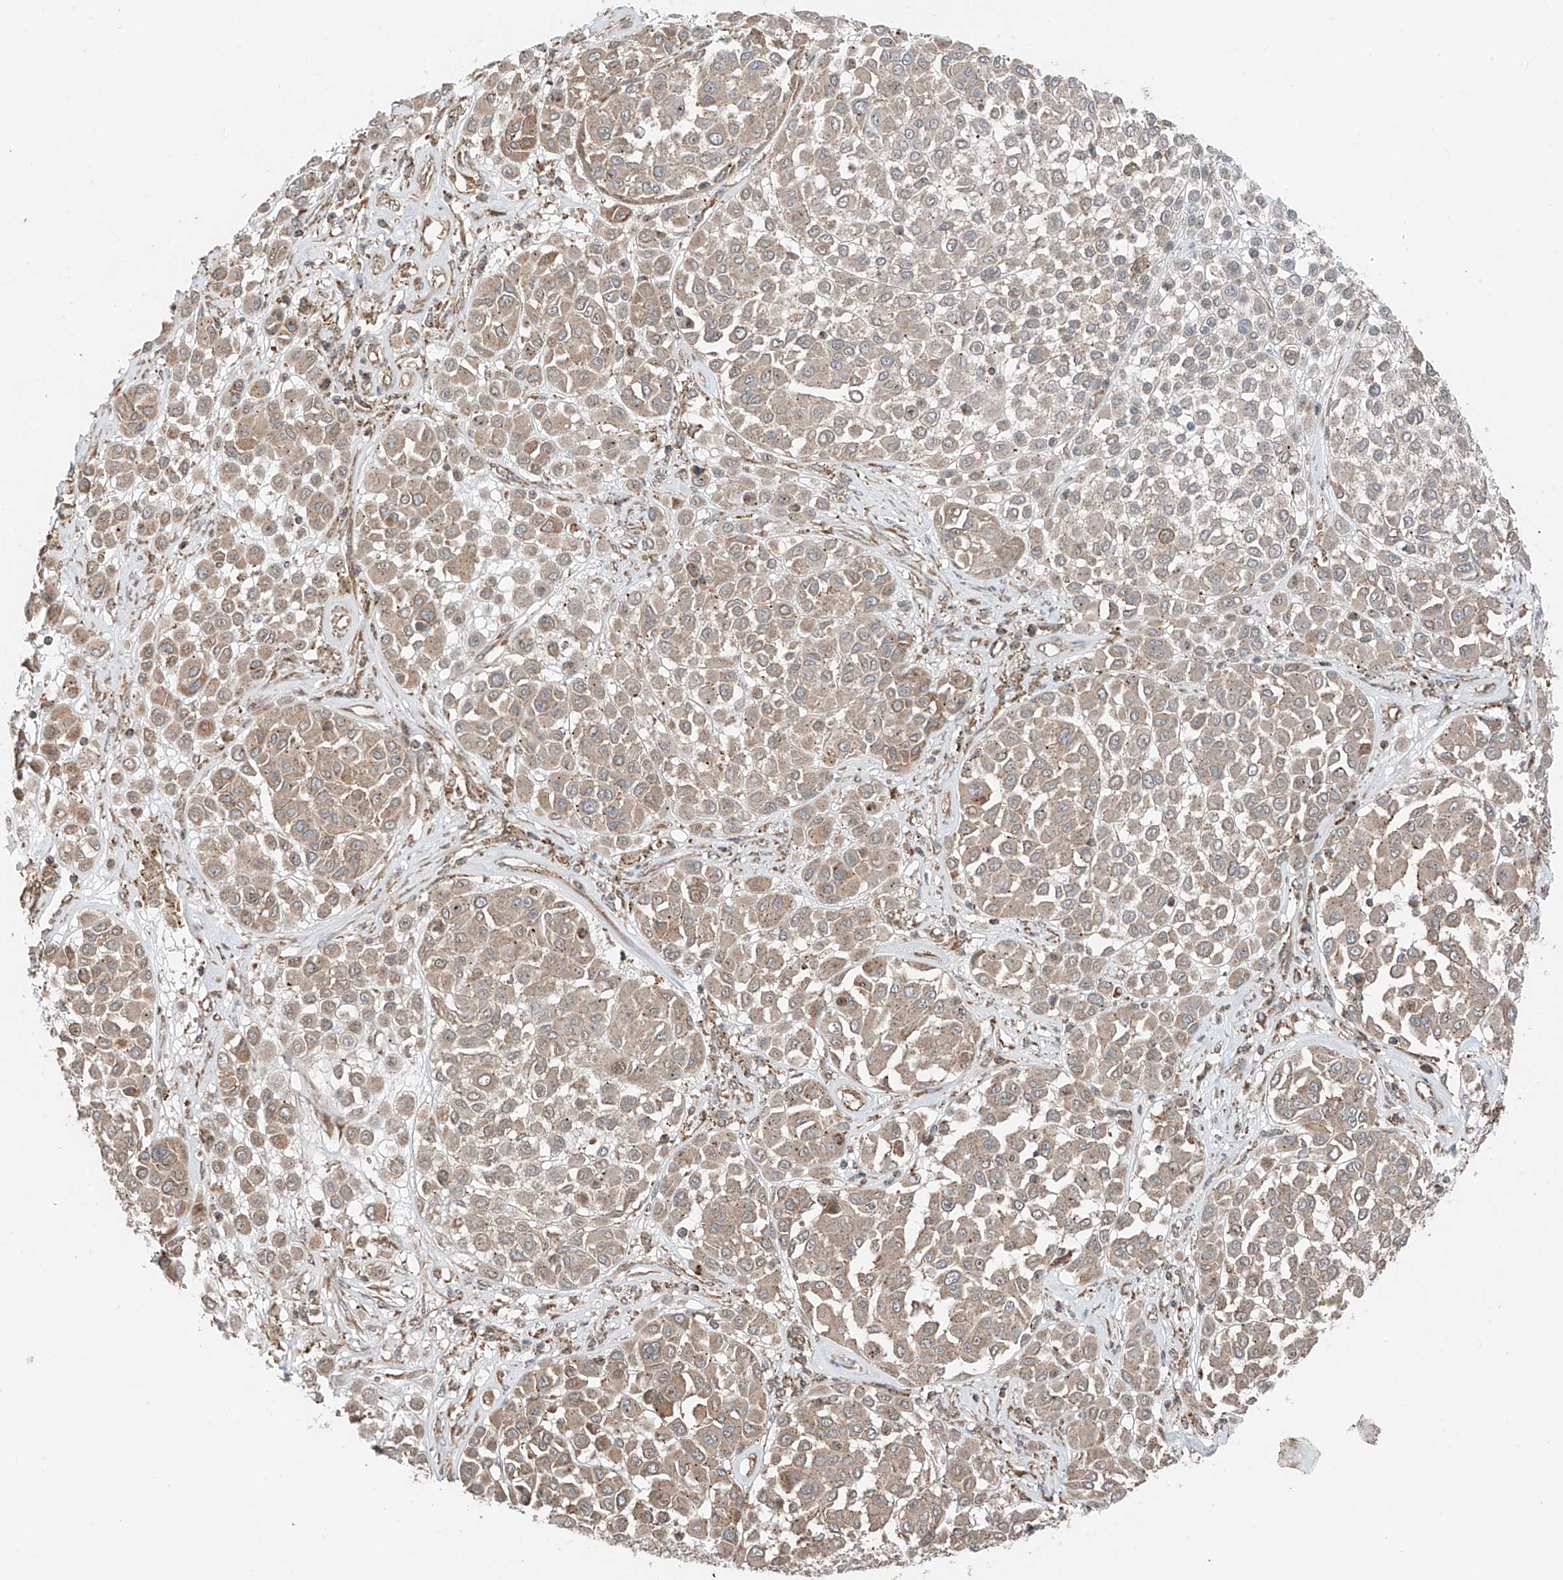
{"staining": {"intensity": "weak", "quantity": ">75%", "location": "cytoplasmic/membranous"}, "tissue": "melanoma", "cell_type": "Tumor cells", "image_type": "cancer", "snomed": [{"axis": "morphology", "description": "Malignant melanoma, Metastatic site"}, {"axis": "topography", "description": "Soft tissue"}], "caption": "Melanoma tissue displays weak cytoplasmic/membranous staining in approximately >75% of tumor cells", "gene": "CEP162", "patient": {"sex": "male", "age": 41}}